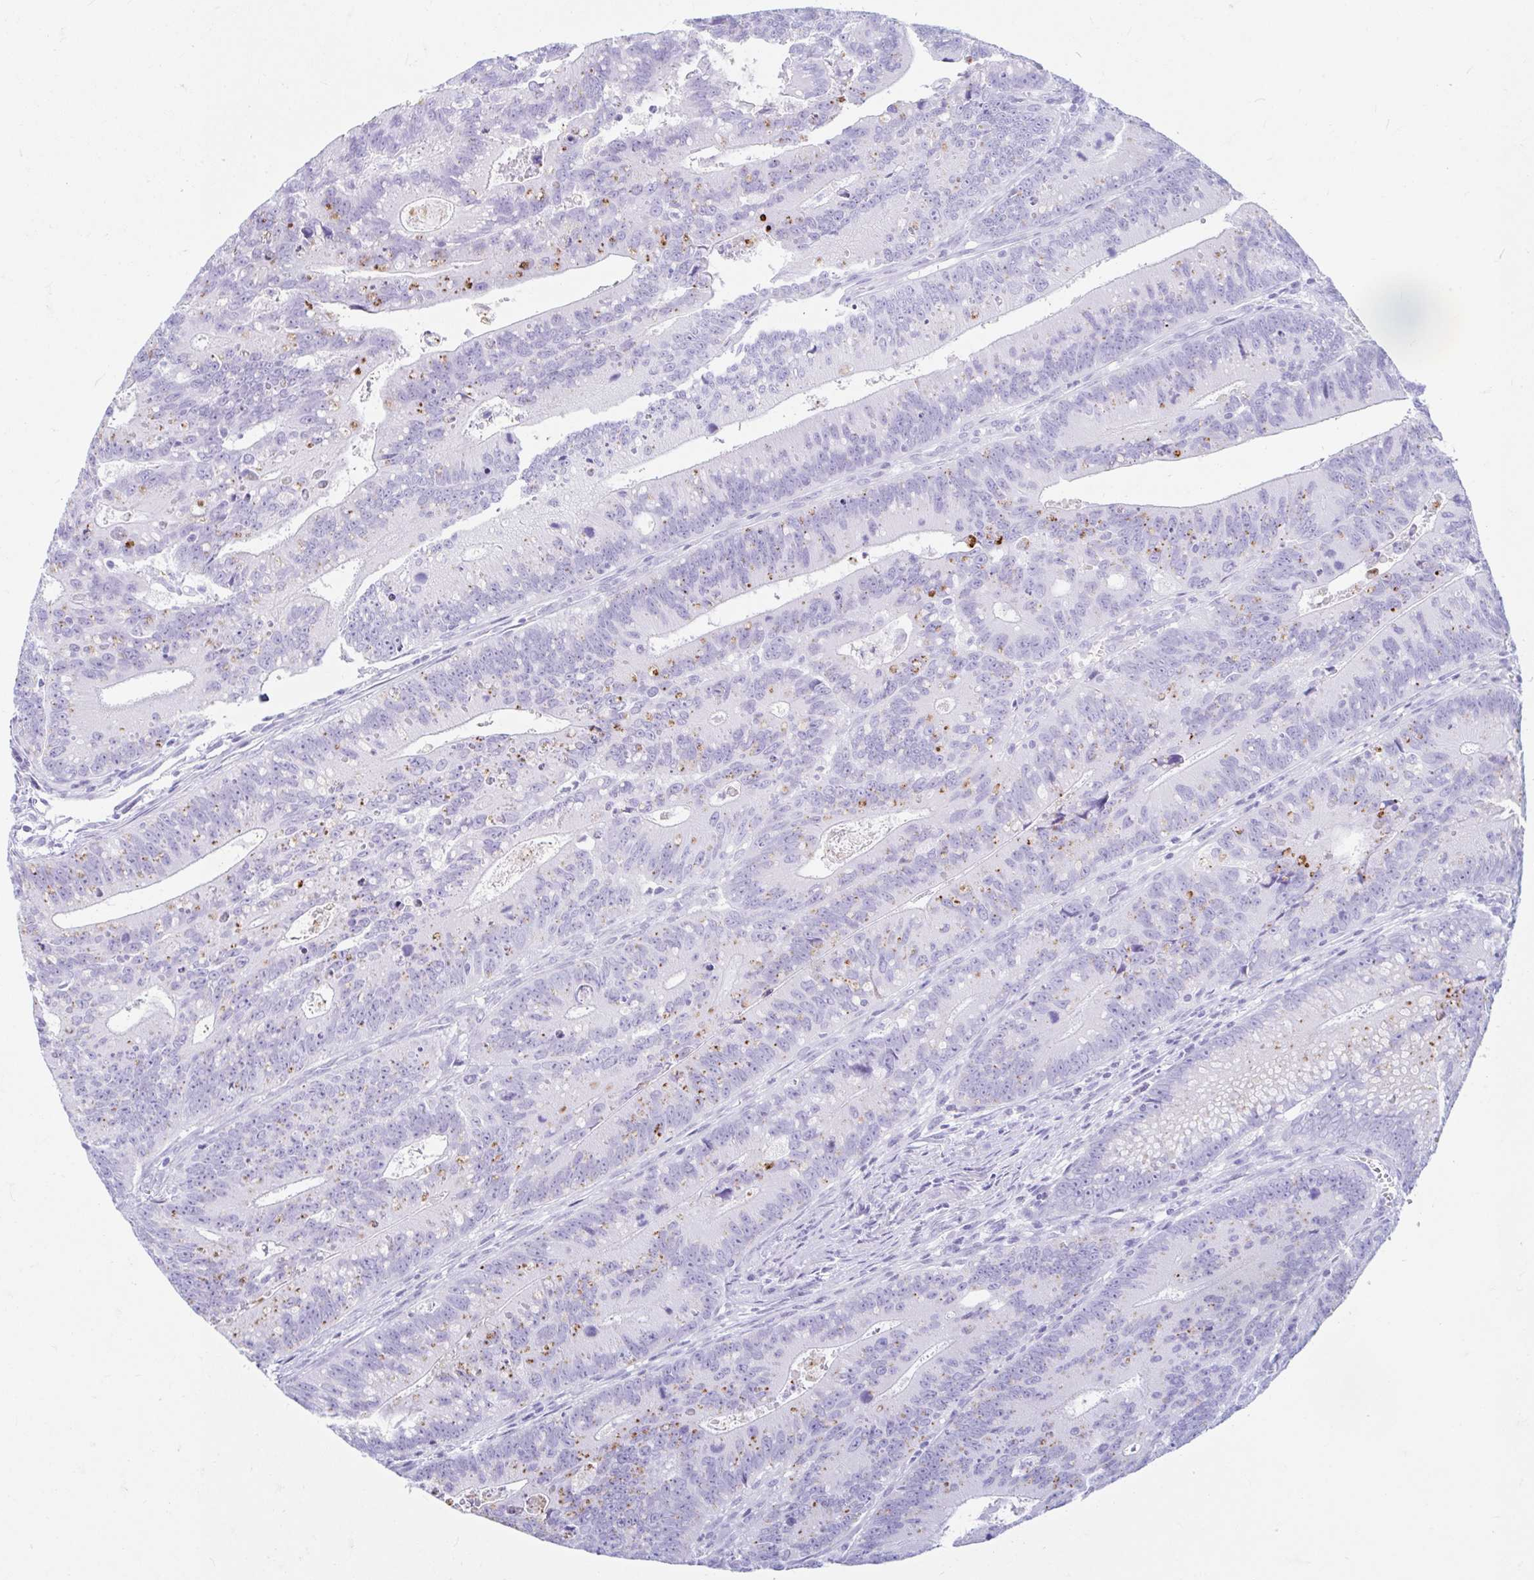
{"staining": {"intensity": "moderate", "quantity": "<25%", "location": "cytoplasmic/membranous"}, "tissue": "colorectal cancer", "cell_type": "Tumor cells", "image_type": "cancer", "snomed": [{"axis": "morphology", "description": "Adenocarcinoma, NOS"}, {"axis": "topography", "description": "Rectum"}], "caption": "This histopathology image demonstrates immunohistochemistry (IHC) staining of colorectal cancer, with low moderate cytoplasmic/membranous staining in approximately <25% of tumor cells.", "gene": "ERICH6", "patient": {"sex": "female", "age": 81}}